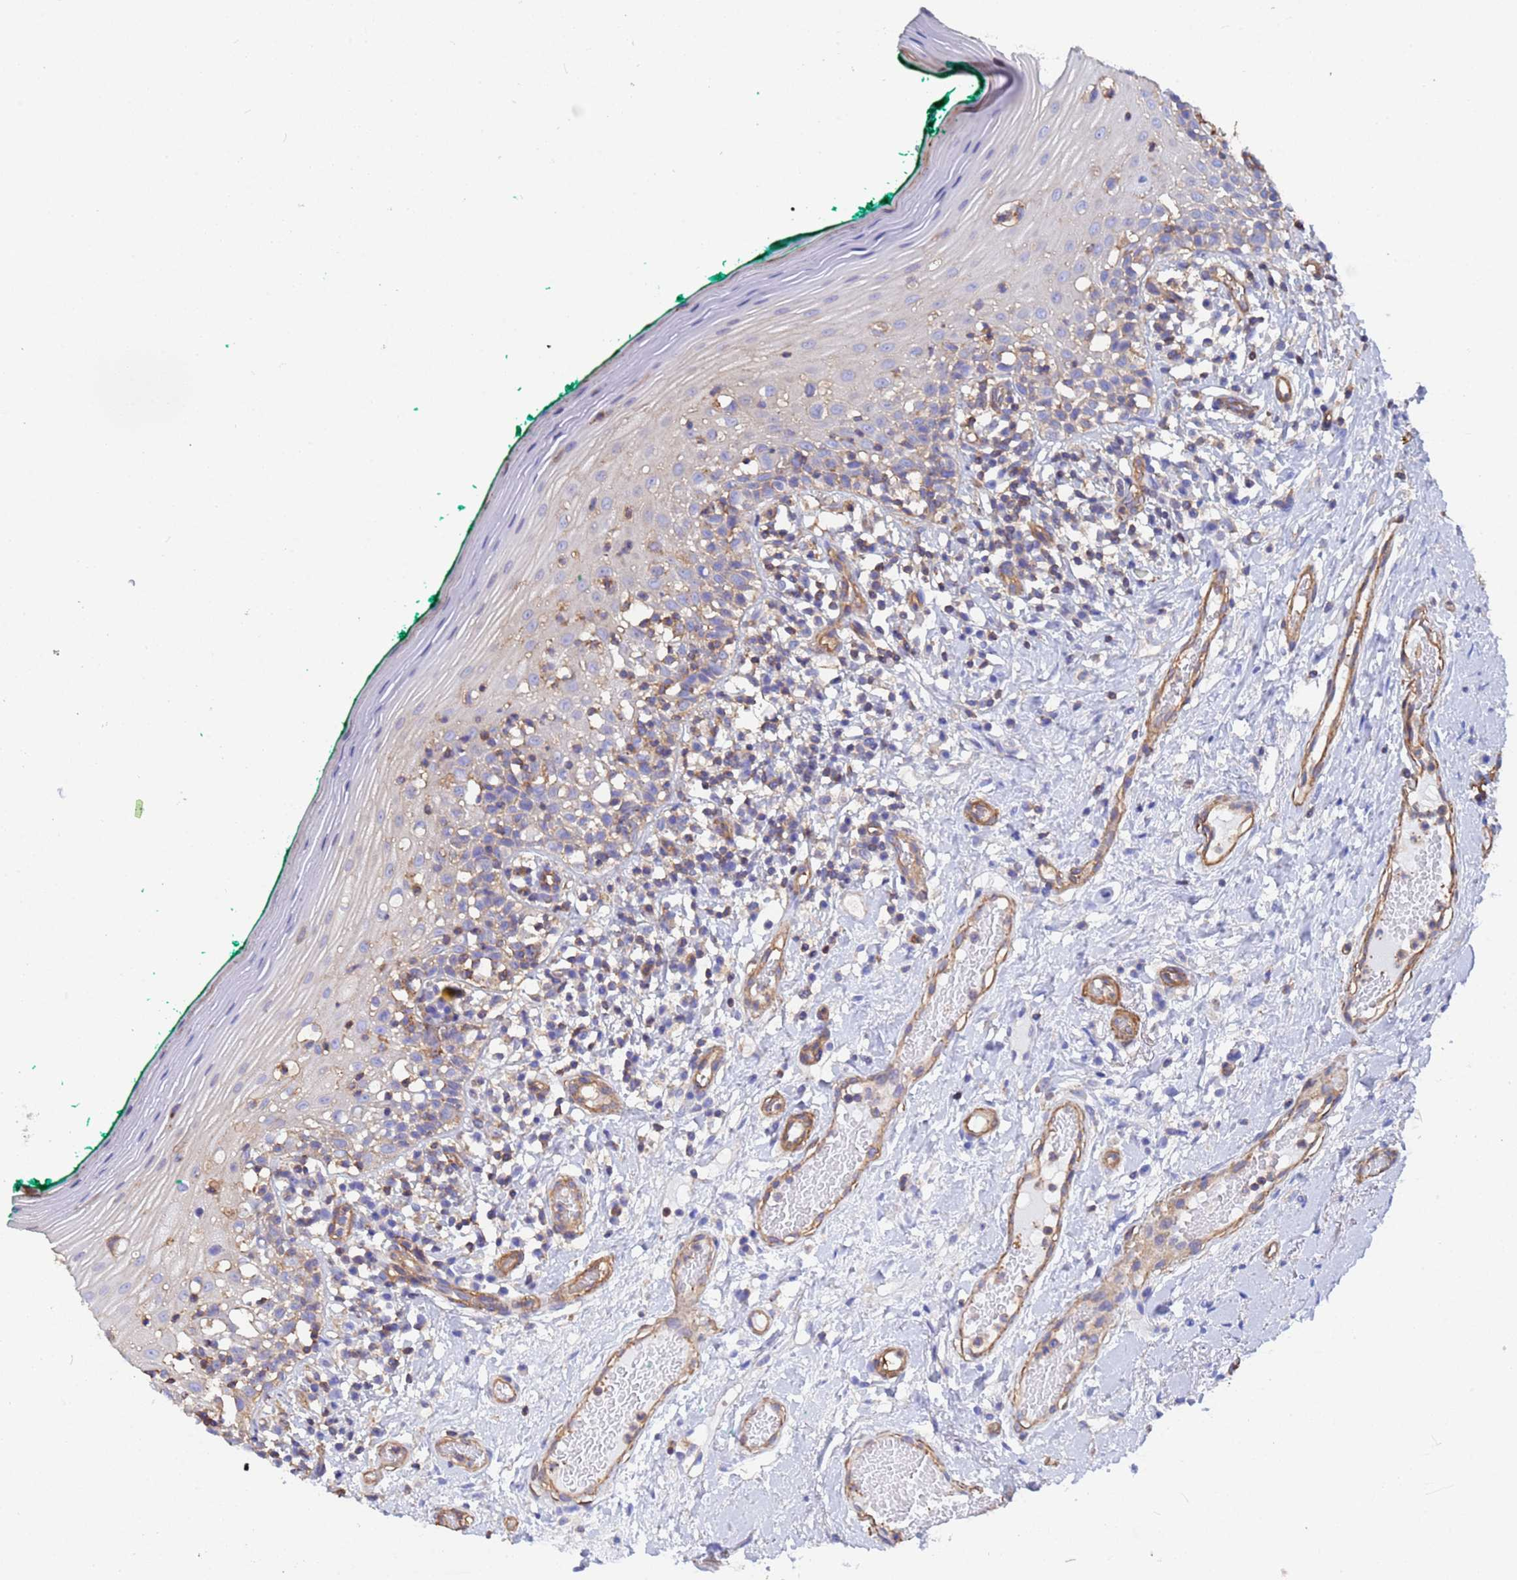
{"staining": {"intensity": "negative", "quantity": "none", "location": "none"}, "tissue": "oral mucosa", "cell_type": "Squamous epithelial cells", "image_type": "normal", "snomed": [{"axis": "morphology", "description": "Normal tissue, NOS"}, {"axis": "topography", "description": "Oral tissue"}], "caption": "DAB immunohistochemical staining of unremarkable human oral mucosa reveals no significant expression in squamous epithelial cells. (Immunohistochemistry, brightfield microscopy, high magnification).", "gene": "MYL12A", "patient": {"sex": "female", "age": 83}}